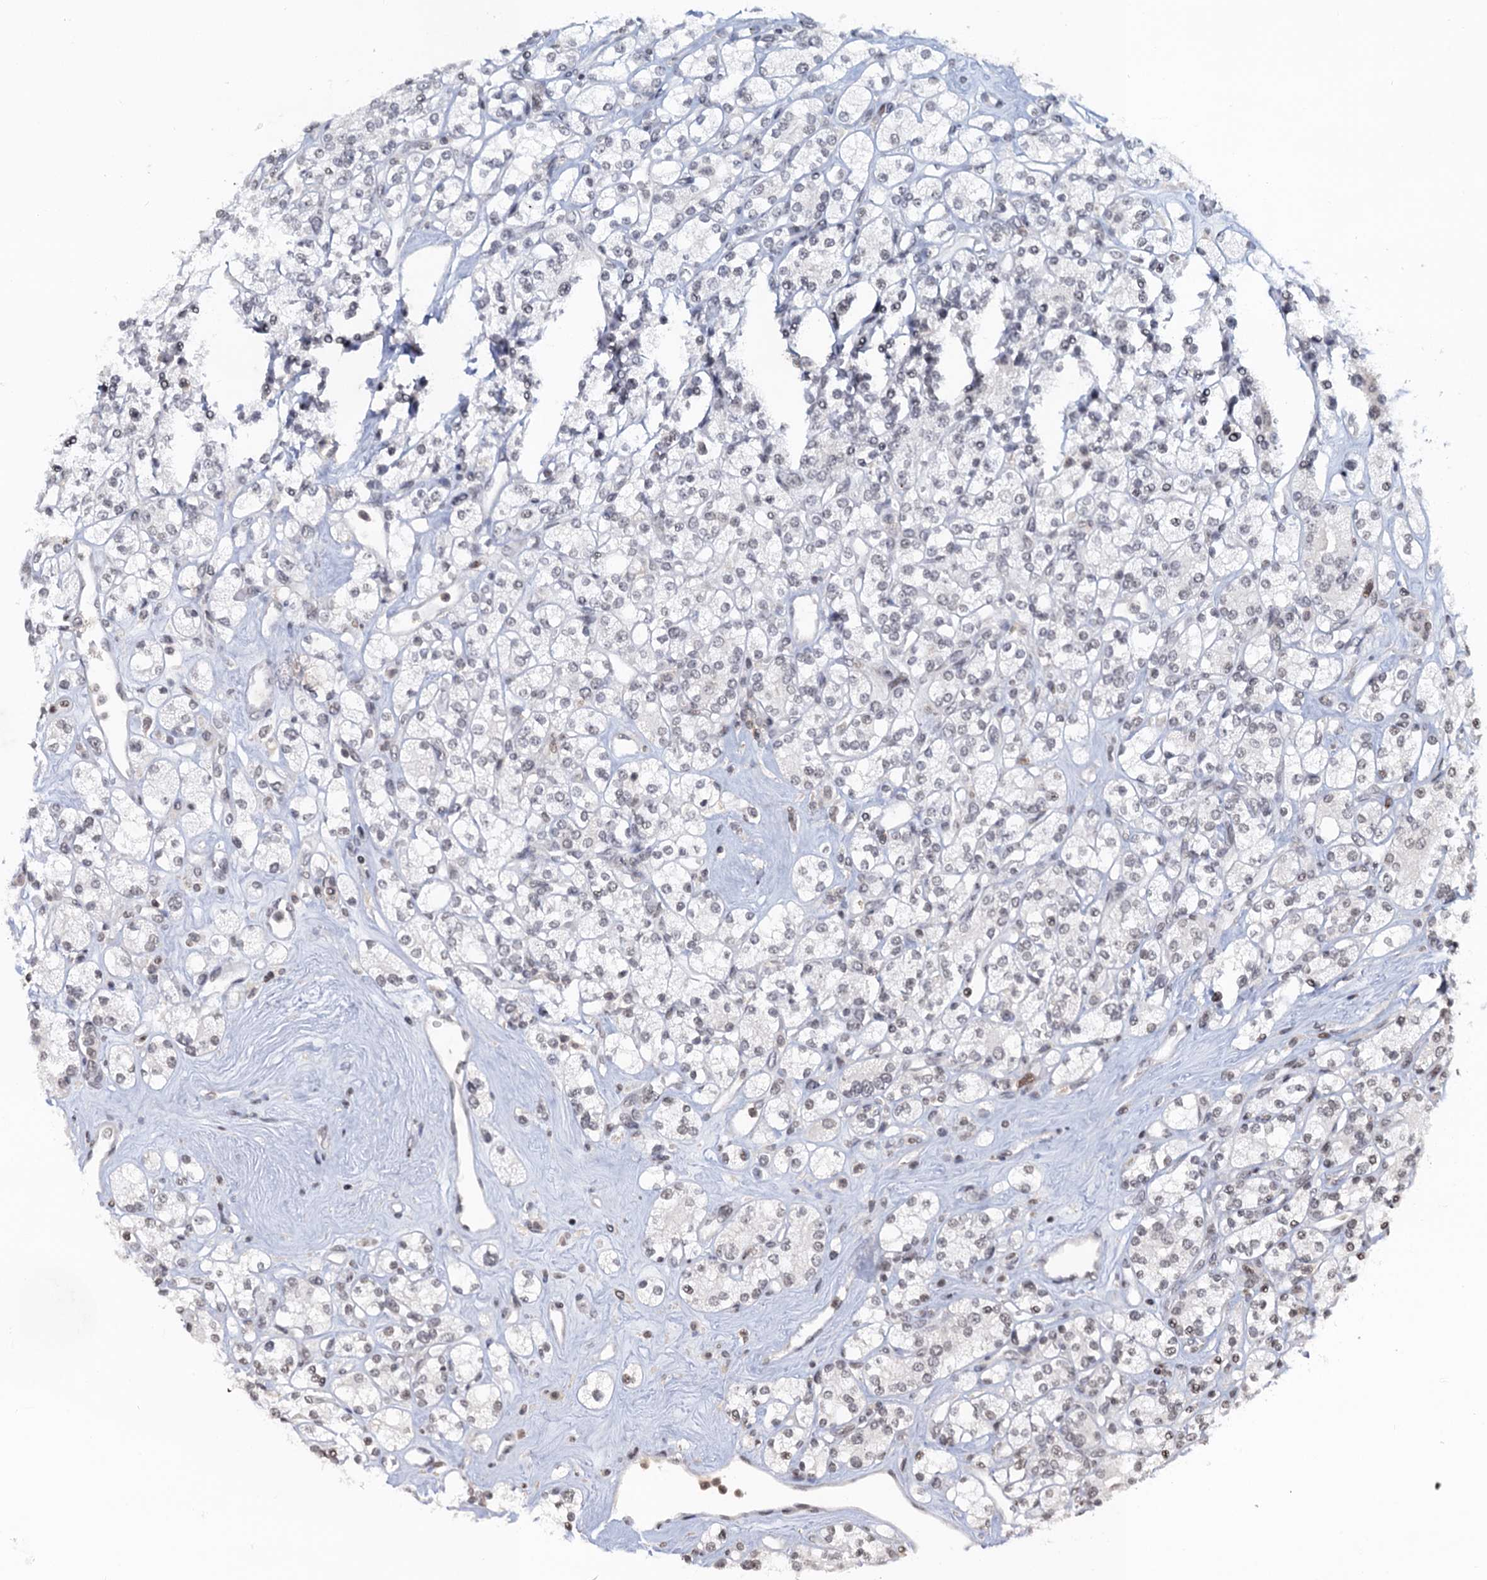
{"staining": {"intensity": "negative", "quantity": "none", "location": "none"}, "tissue": "renal cancer", "cell_type": "Tumor cells", "image_type": "cancer", "snomed": [{"axis": "morphology", "description": "Adenocarcinoma, NOS"}, {"axis": "topography", "description": "Kidney"}], "caption": "Image shows no significant protein staining in tumor cells of renal cancer. (Stains: DAB IHC with hematoxylin counter stain, Microscopy: brightfield microscopy at high magnification).", "gene": "FYB1", "patient": {"sex": "male", "age": 77}}